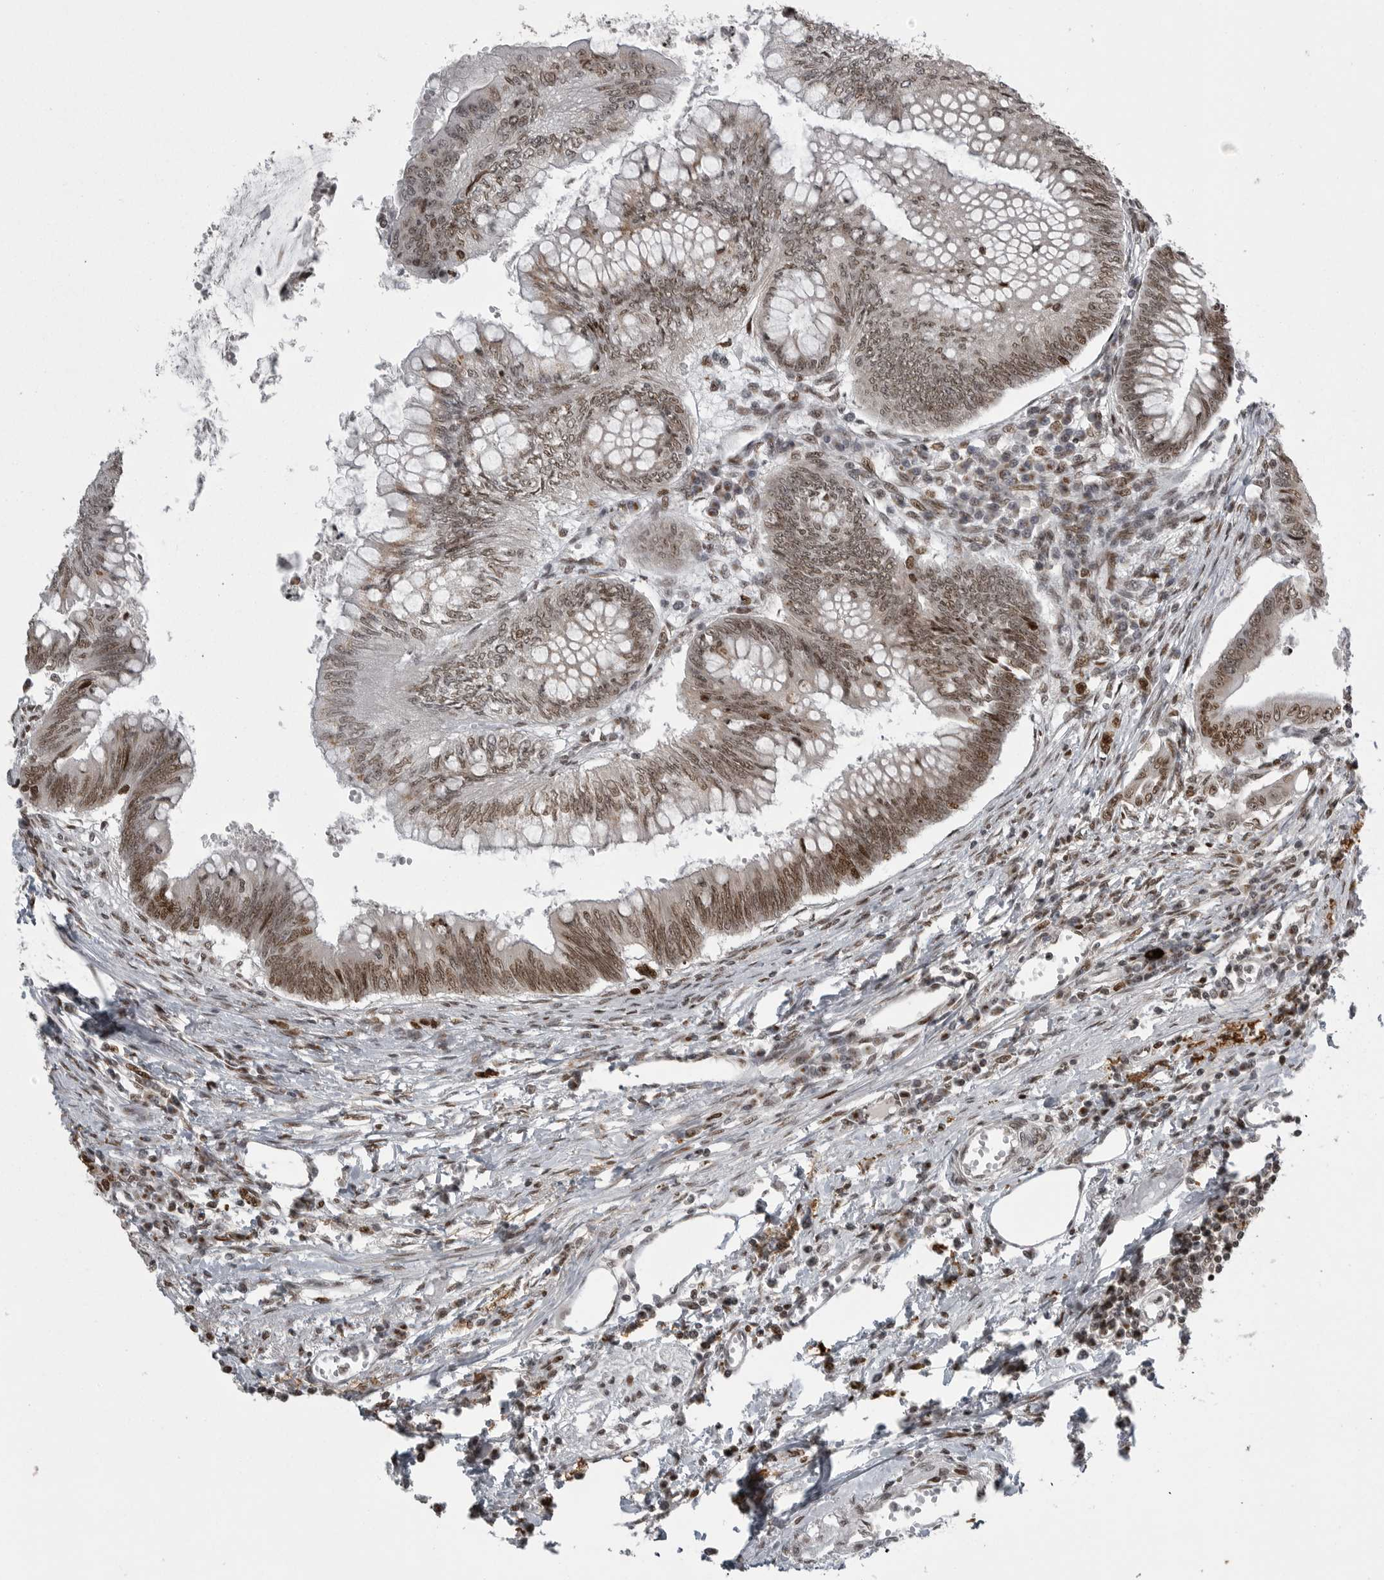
{"staining": {"intensity": "moderate", "quantity": ">75%", "location": "nuclear"}, "tissue": "colorectal cancer", "cell_type": "Tumor cells", "image_type": "cancer", "snomed": [{"axis": "morphology", "description": "Adenoma, NOS"}, {"axis": "morphology", "description": "Adenocarcinoma, NOS"}, {"axis": "topography", "description": "Colon"}], "caption": "The image exhibits staining of colorectal adenocarcinoma, revealing moderate nuclear protein expression (brown color) within tumor cells.", "gene": "YAF2", "patient": {"sex": "male", "age": 79}}